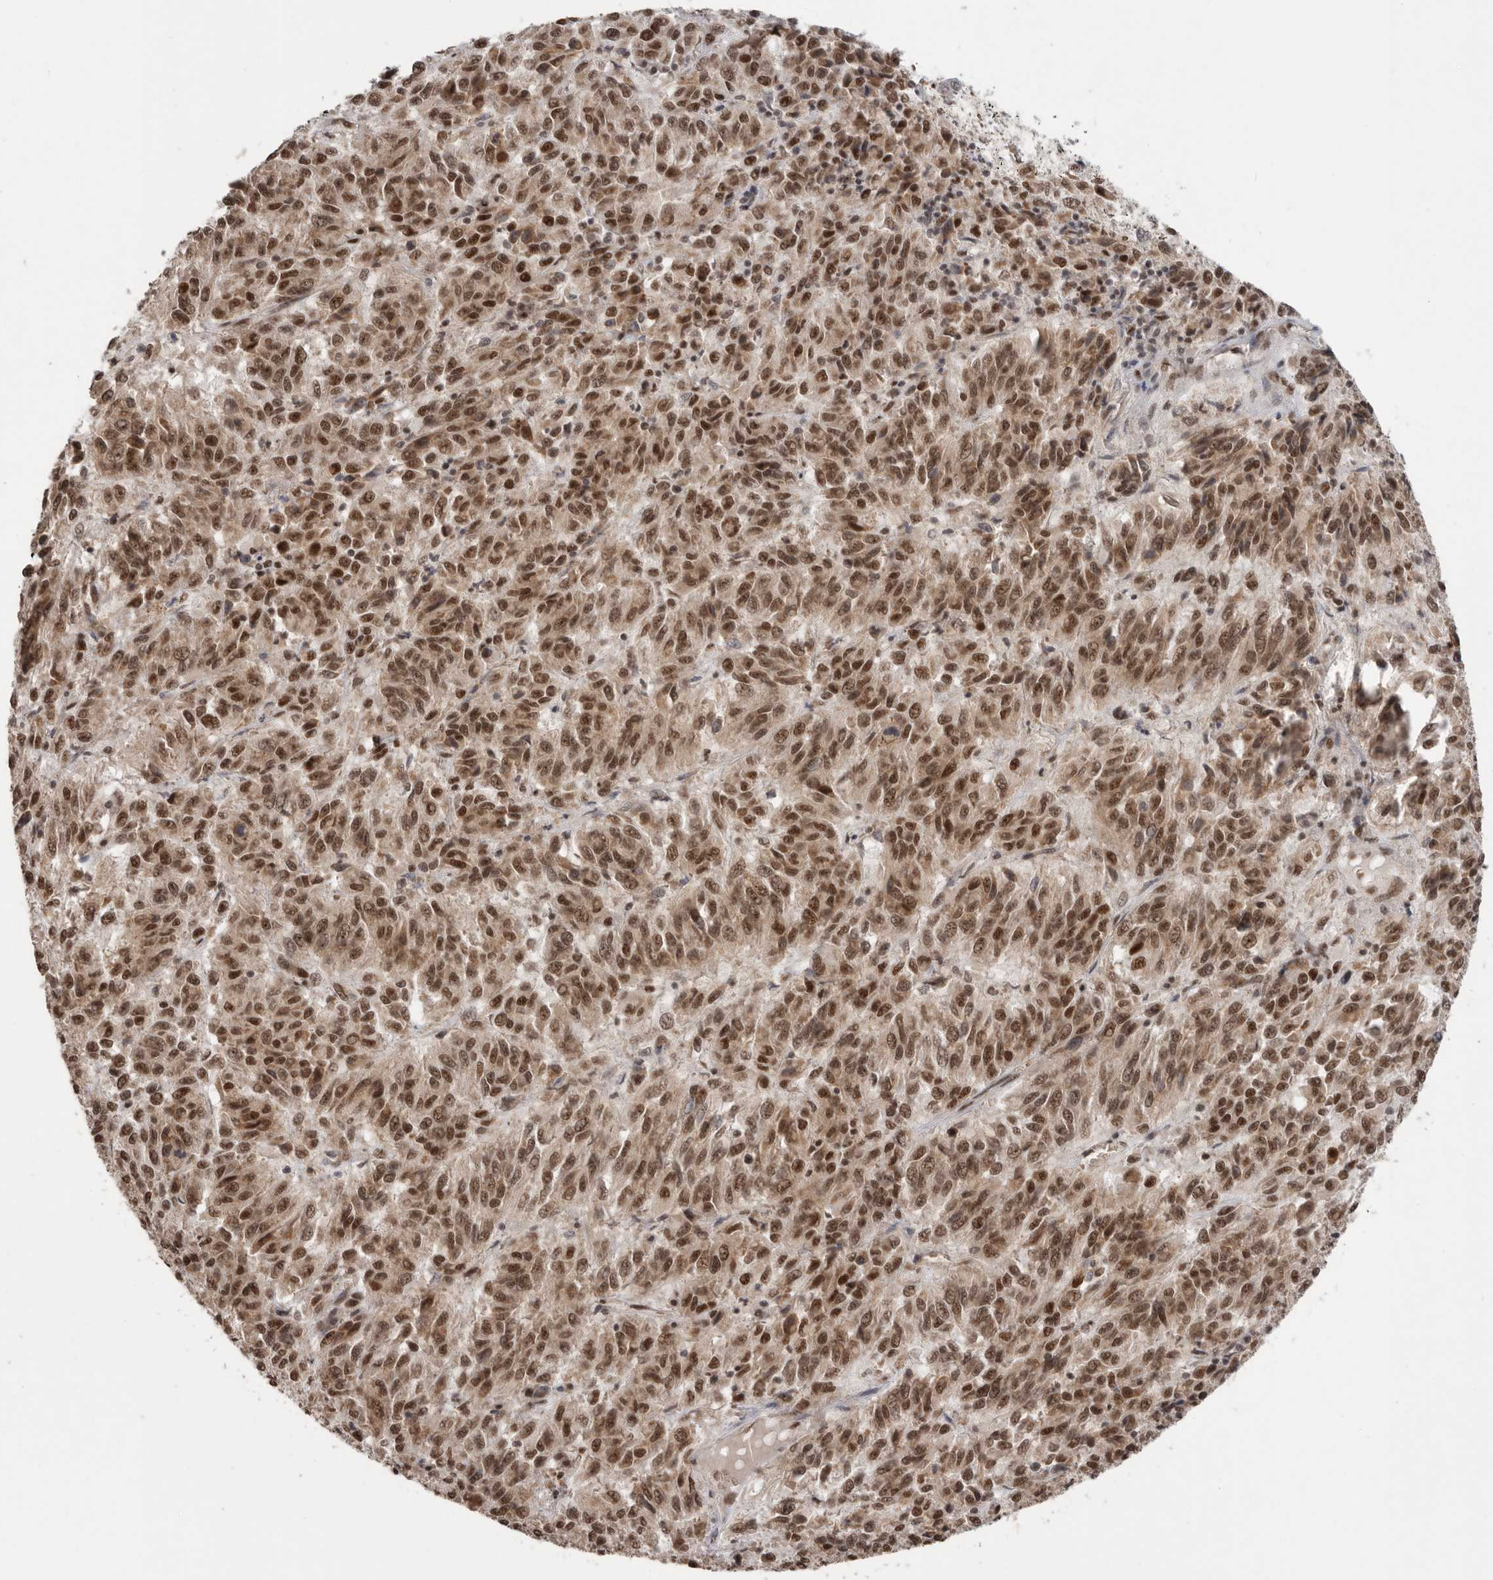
{"staining": {"intensity": "moderate", "quantity": ">75%", "location": "cytoplasmic/membranous,nuclear"}, "tissue": "melanoma", "cell_type": "Tumor cells", "image_type": "cancer", "snomed": [{"axis": "morphology", "description": "Malignant melanoma, Metastatic site"}, {"axis": "topography", "description": "Lung"}], "caption": "This is a micrograph of immunohistochemistry (IHC) staining of malignant melanoma (metastatic site), which shows moderate staining in the cytoplasmic/membranous and nuclear of tumor cells.", "gene": "PPP1R10", "patient": {"sex": "male", "age": 64}}